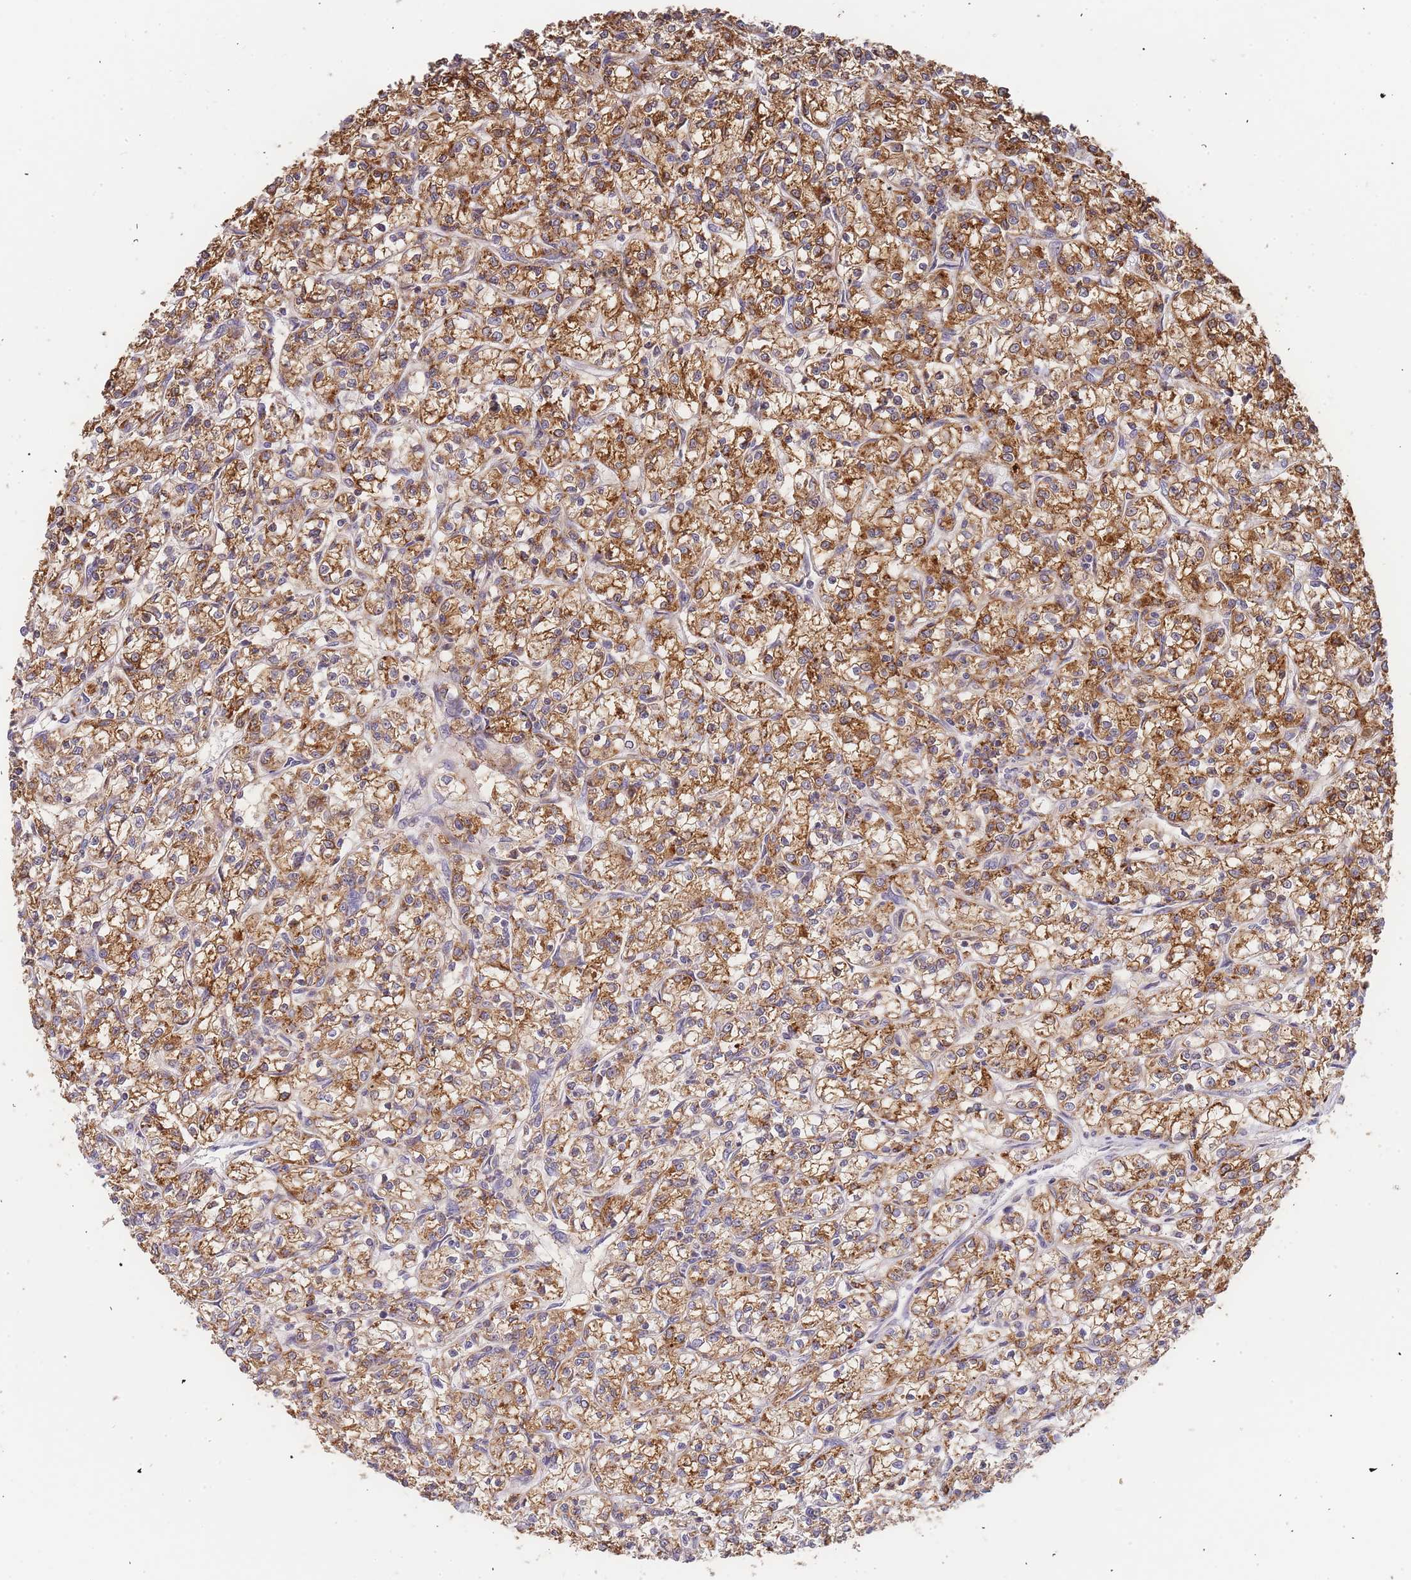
{"staining": {"intensity": "moderate", "quantity": ">75%", "location": "cytoplasmic/membranous"}, "tissue": "renal cancer", "cell_type": "Tumor cells", "image_type": "cancer", "snomed": [{"axis": "morphology", "description": "Adenocarcinoma, NOS"}, {"axis": "topography", "description": "Kidney"}], "caption": "Protein analysis of adenocarcinoma (renal) tissue reveals moderate cytoplasmic/membranous staining in about >75% of tumor cells.", "gene": "ADCY9", "patient": {"sex": "female", "age": 59}}